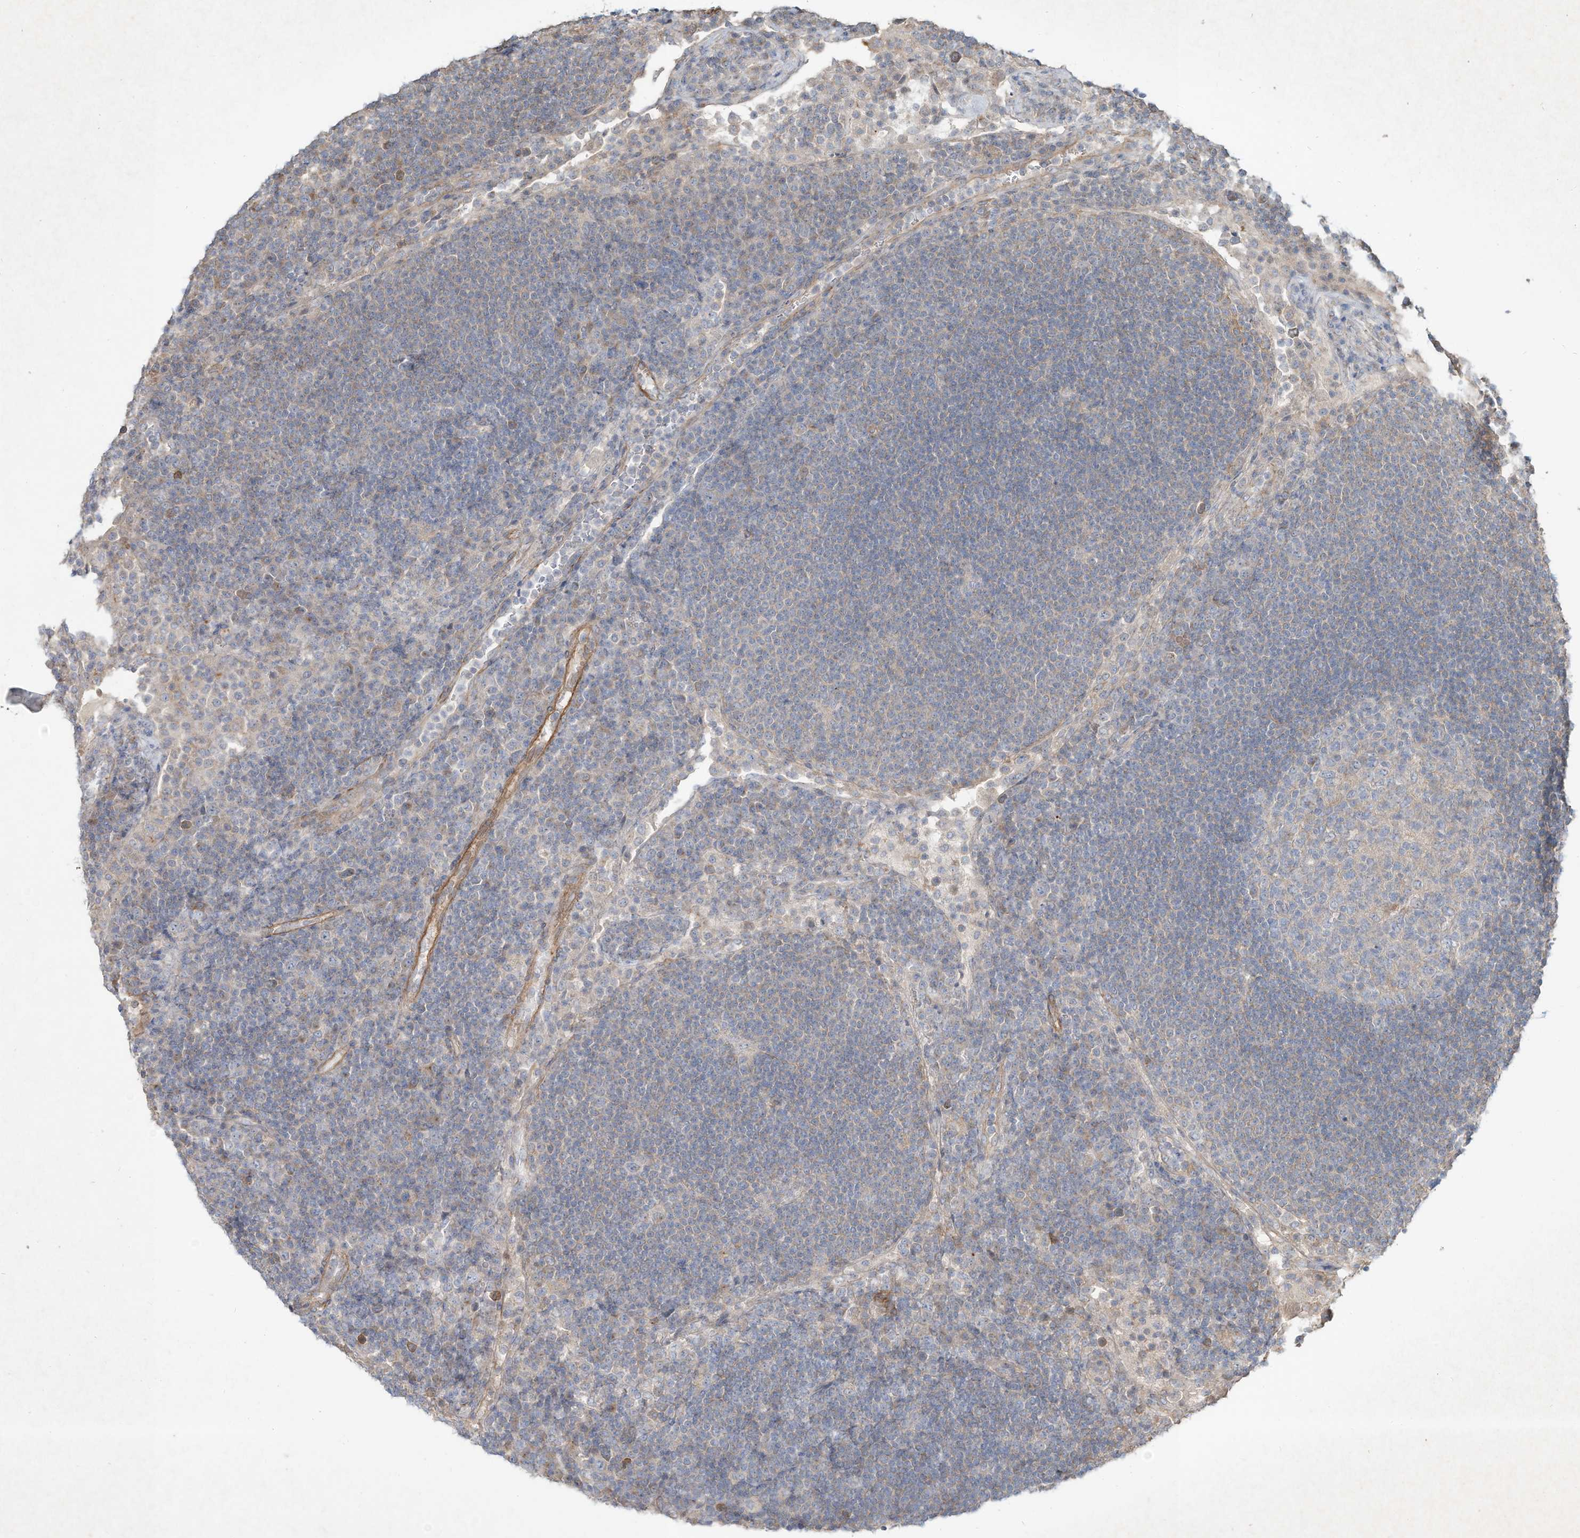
{"staining": {"intensity": "negative", "quantity": "none", "location": "none"}, "tissue": "lymph node", "cell_type": "Germinal center cells", "image_type": "normal", "snomed": [{"axis": "morphology", "description": "Normal tissue, NOS"}, {"axis": "topography", "description": "Lymph node"}], "caption": "Micrograph shows no significant protein staining in germinal center cells of benign lymph node.", "gene": "HTR5A", "patient": {"sex": "female", "age": 53}}